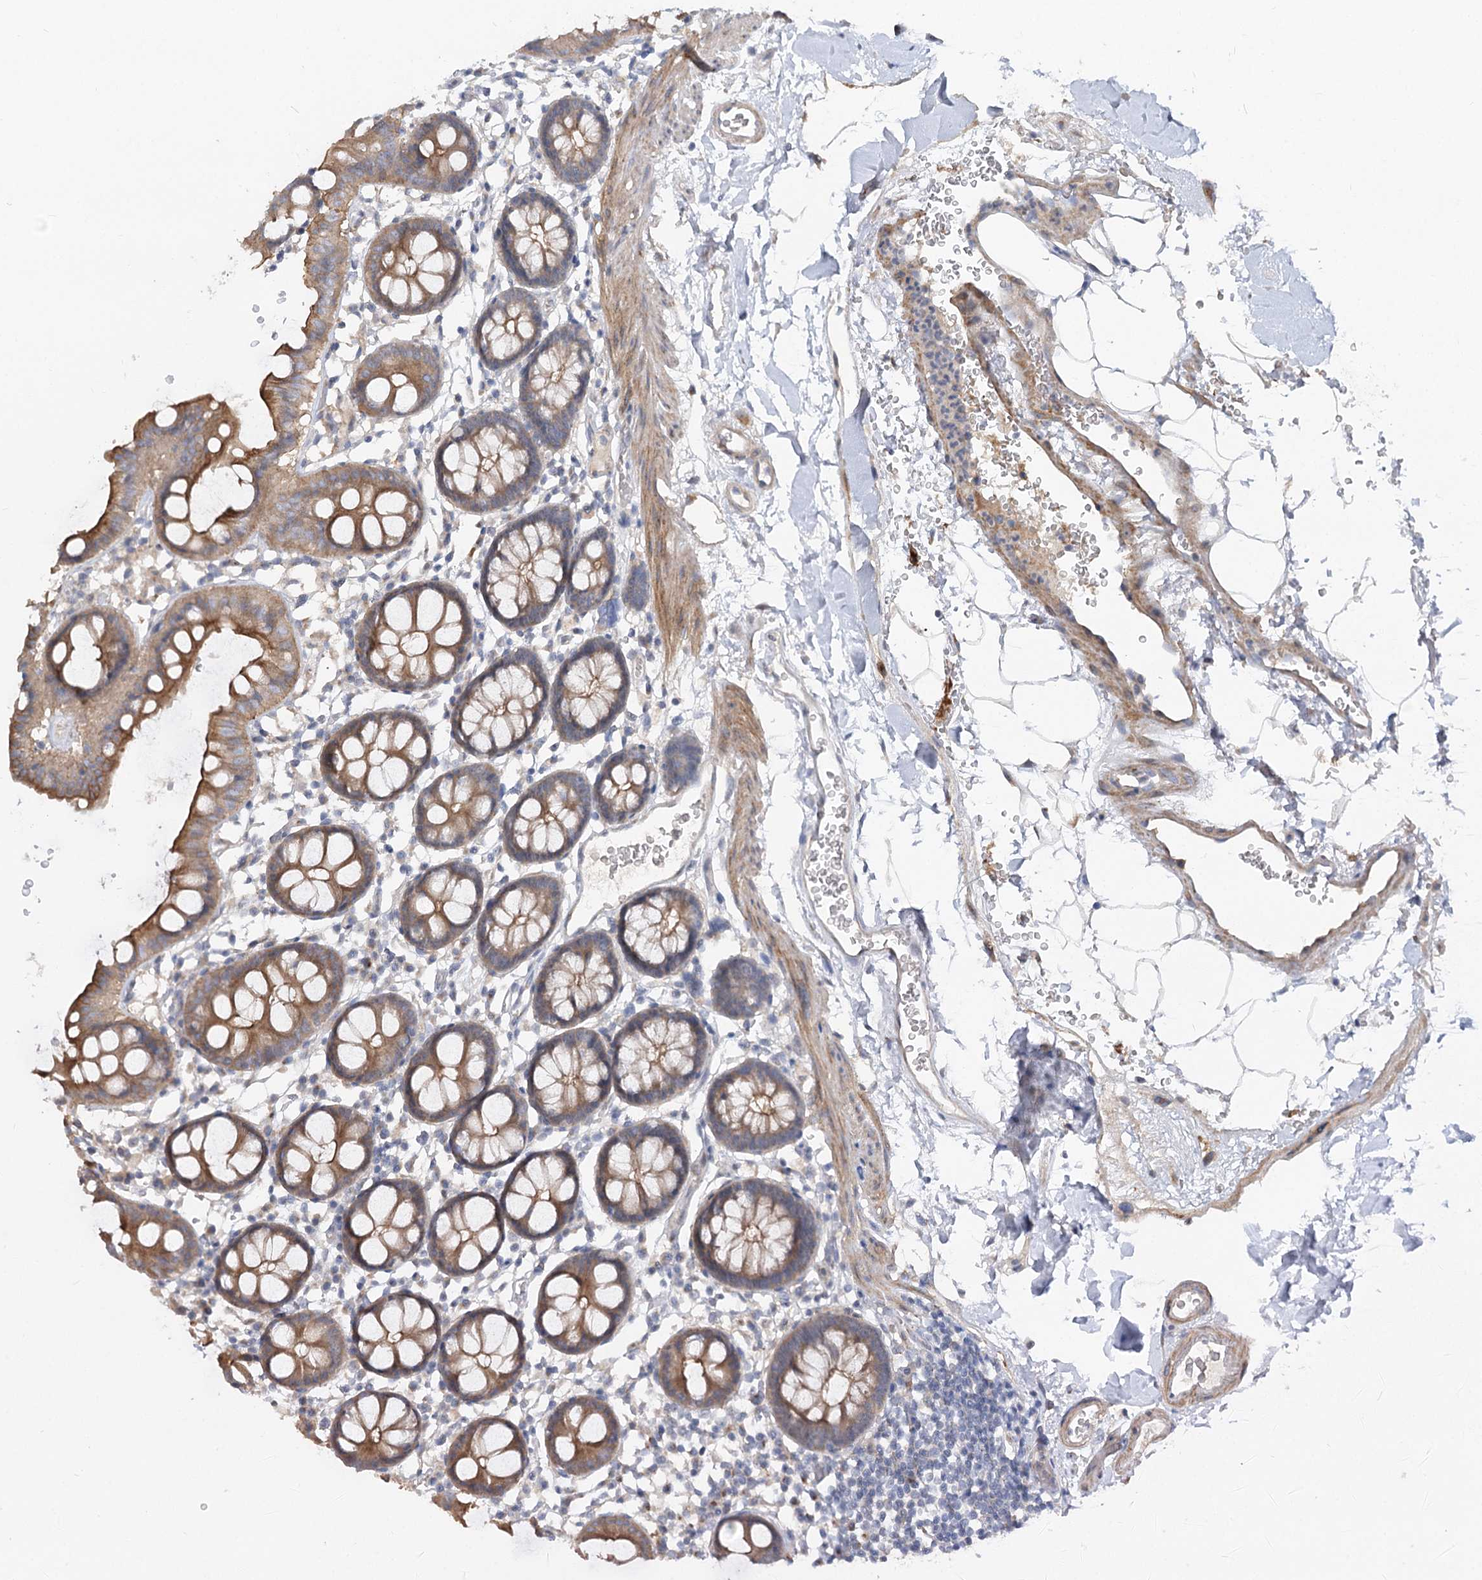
{"staining": {"intensity": "weak", "quantity": ">75%", "location": "cytoplasmic/membranous"}, "tissue": "colon", "cell_type": "Endothelial cells", "image_type": "normal", "snomed": [{"axis": "morphology", "description": "Normal tissue, NOS"}, {"axis": "topography", "description": "Colon"}], "caption": "Colon stained for a protein displays weak cytoplasmic/membranous positivity in endothelial cells. (DAB (3,3'-diaminobenzidine) IHC with brightfield microscopy, high magnification).", "gene": "FGF19", "patient": {"sex": "male", "age": 75}}